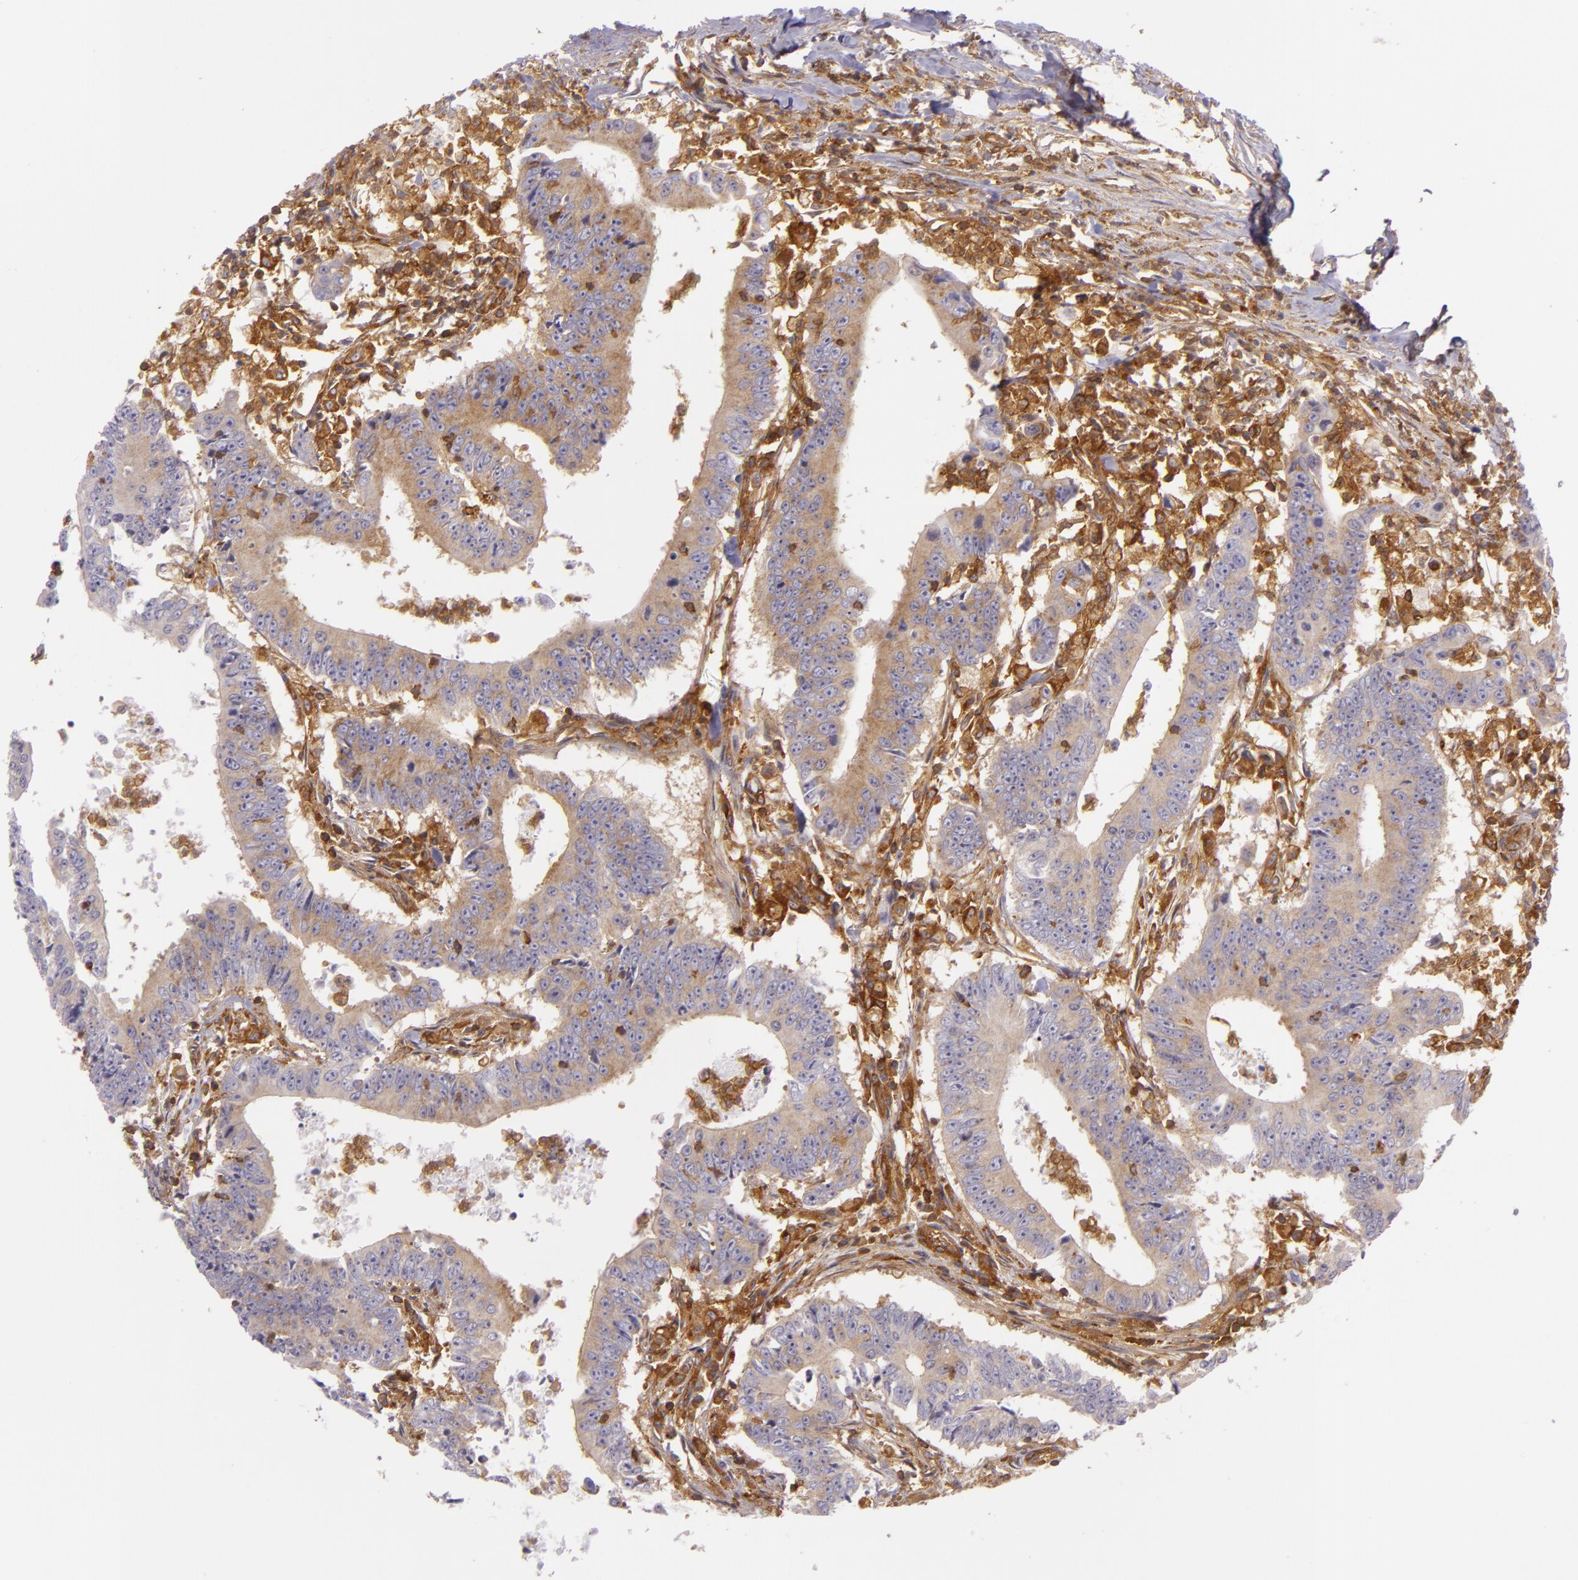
{"staining": {"intensity": "weak", "quantity": ">75%", "location": "cytoplasmic/membranous"}, "tissue": "colorectal cancer", "cell_type": "Tumor cells", "image_type": "cancer", "snomed": [{"axis": "morphology", "description": "Adenocarcinoma, NOS"}, {"axis": "topography", "description": "Colon"}], "caption": "IHC micrograph of neoplastic tissue: human colorectal cancer (adenocarcinoma) stained using IHC reveals low levels of weak protein expression localized specifically in the cytoplasmic/membranous of tumor cells, appearing as a cytoplasmic/membranous brown color.", "gene": "TLN1", "patient": {"sex": "male", "age": 55}}